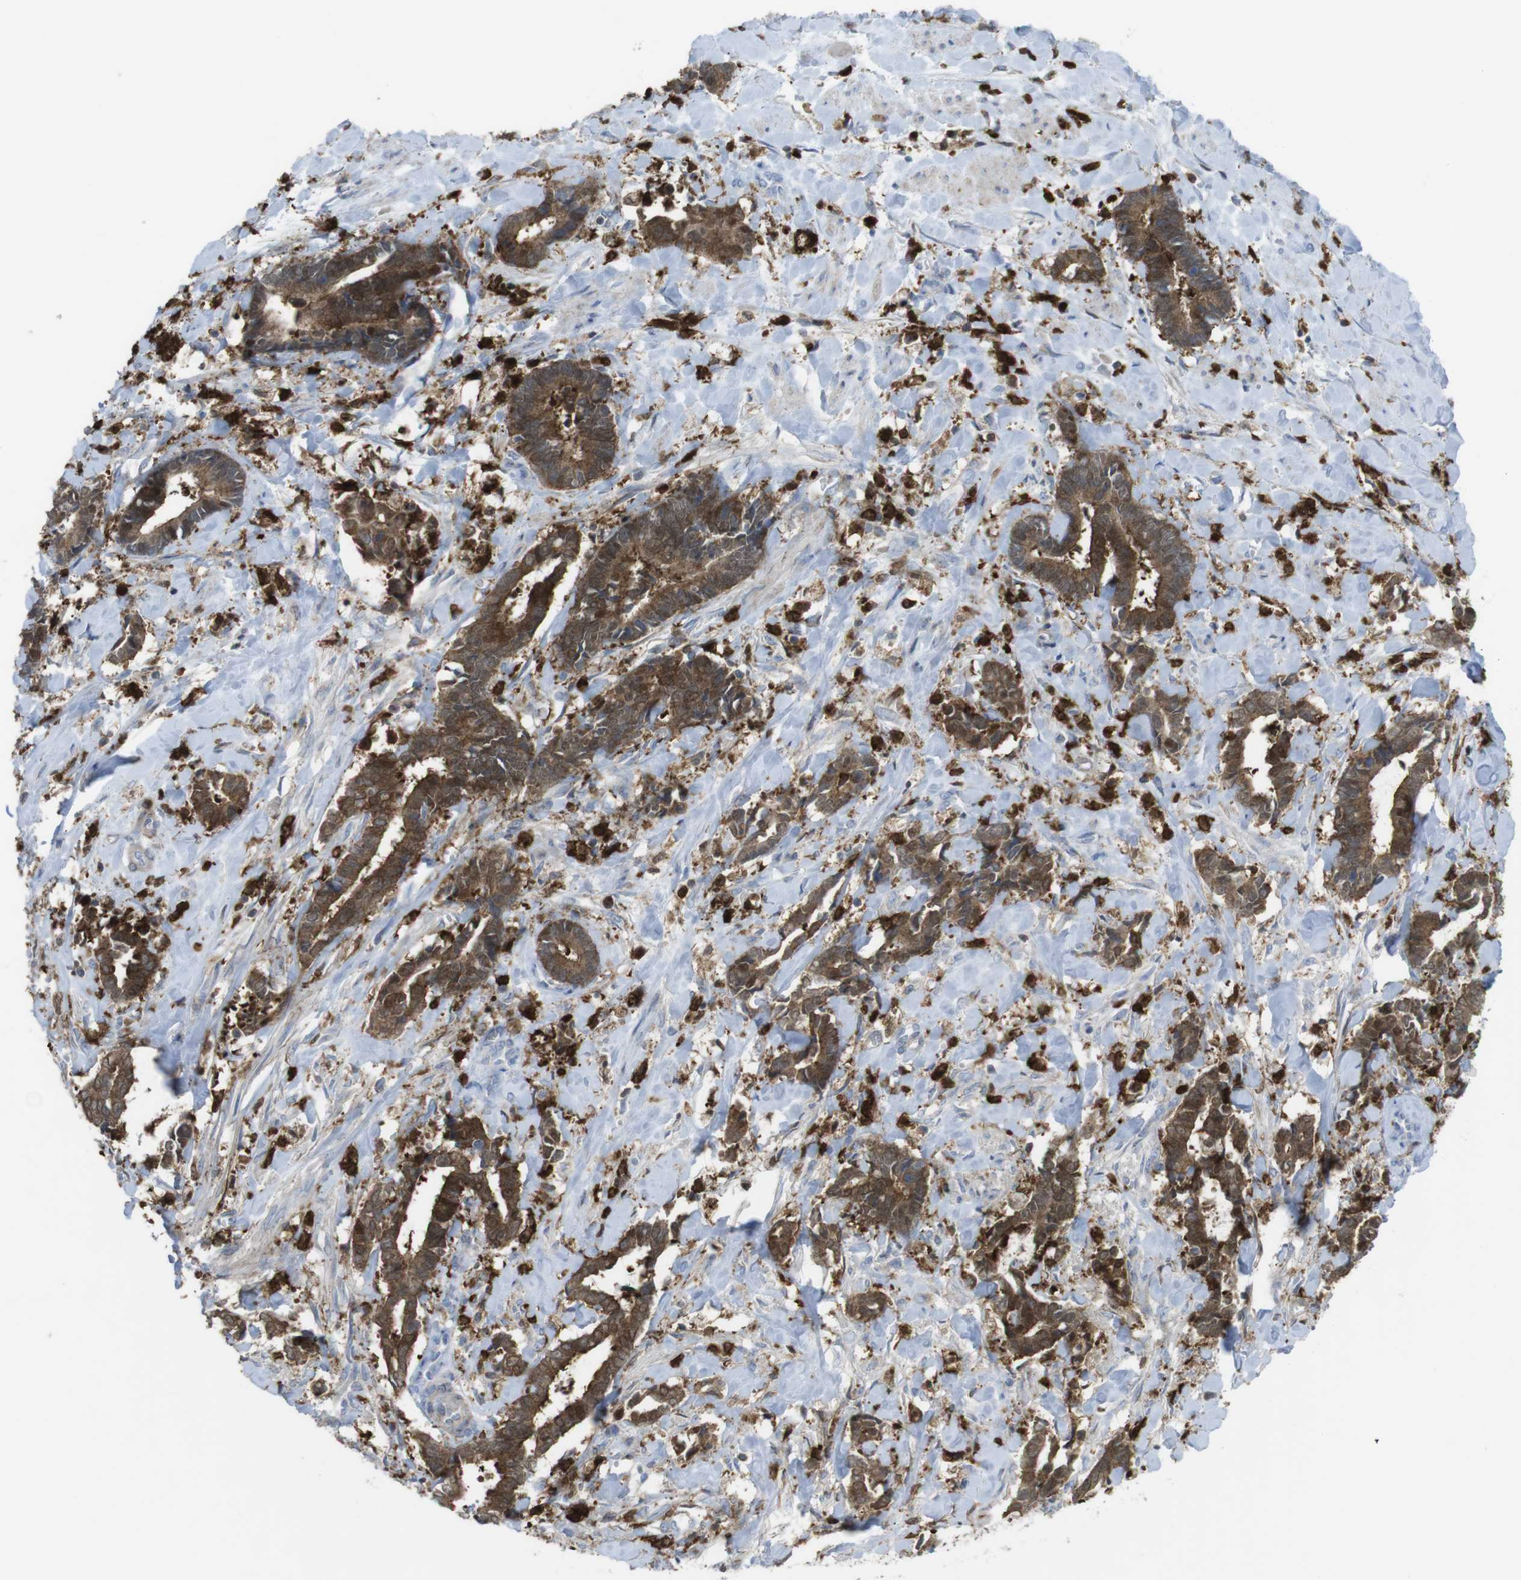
{"staining": {"intensity": "strong", "quantity": ">75%", "location": "cytoplasmic/membranous"}, "tissue": "cervical cancer", "cell_type": "Tumor cells", "image_type": "cancer", "snomed": [{"axis": "morphology", "description": "Adenocarcinoma, NOS"}, {"axis": "topography", "description": "Cervix"}], "caption": "Immunohistochemical staining of human cervical adenocarcinoma reveals high levels of strong cytoplasmic/membranous protein staining in about >75% of tumor cells.", "gene": "PRKCD", "patient": {"sex": "female", "age": 44}}